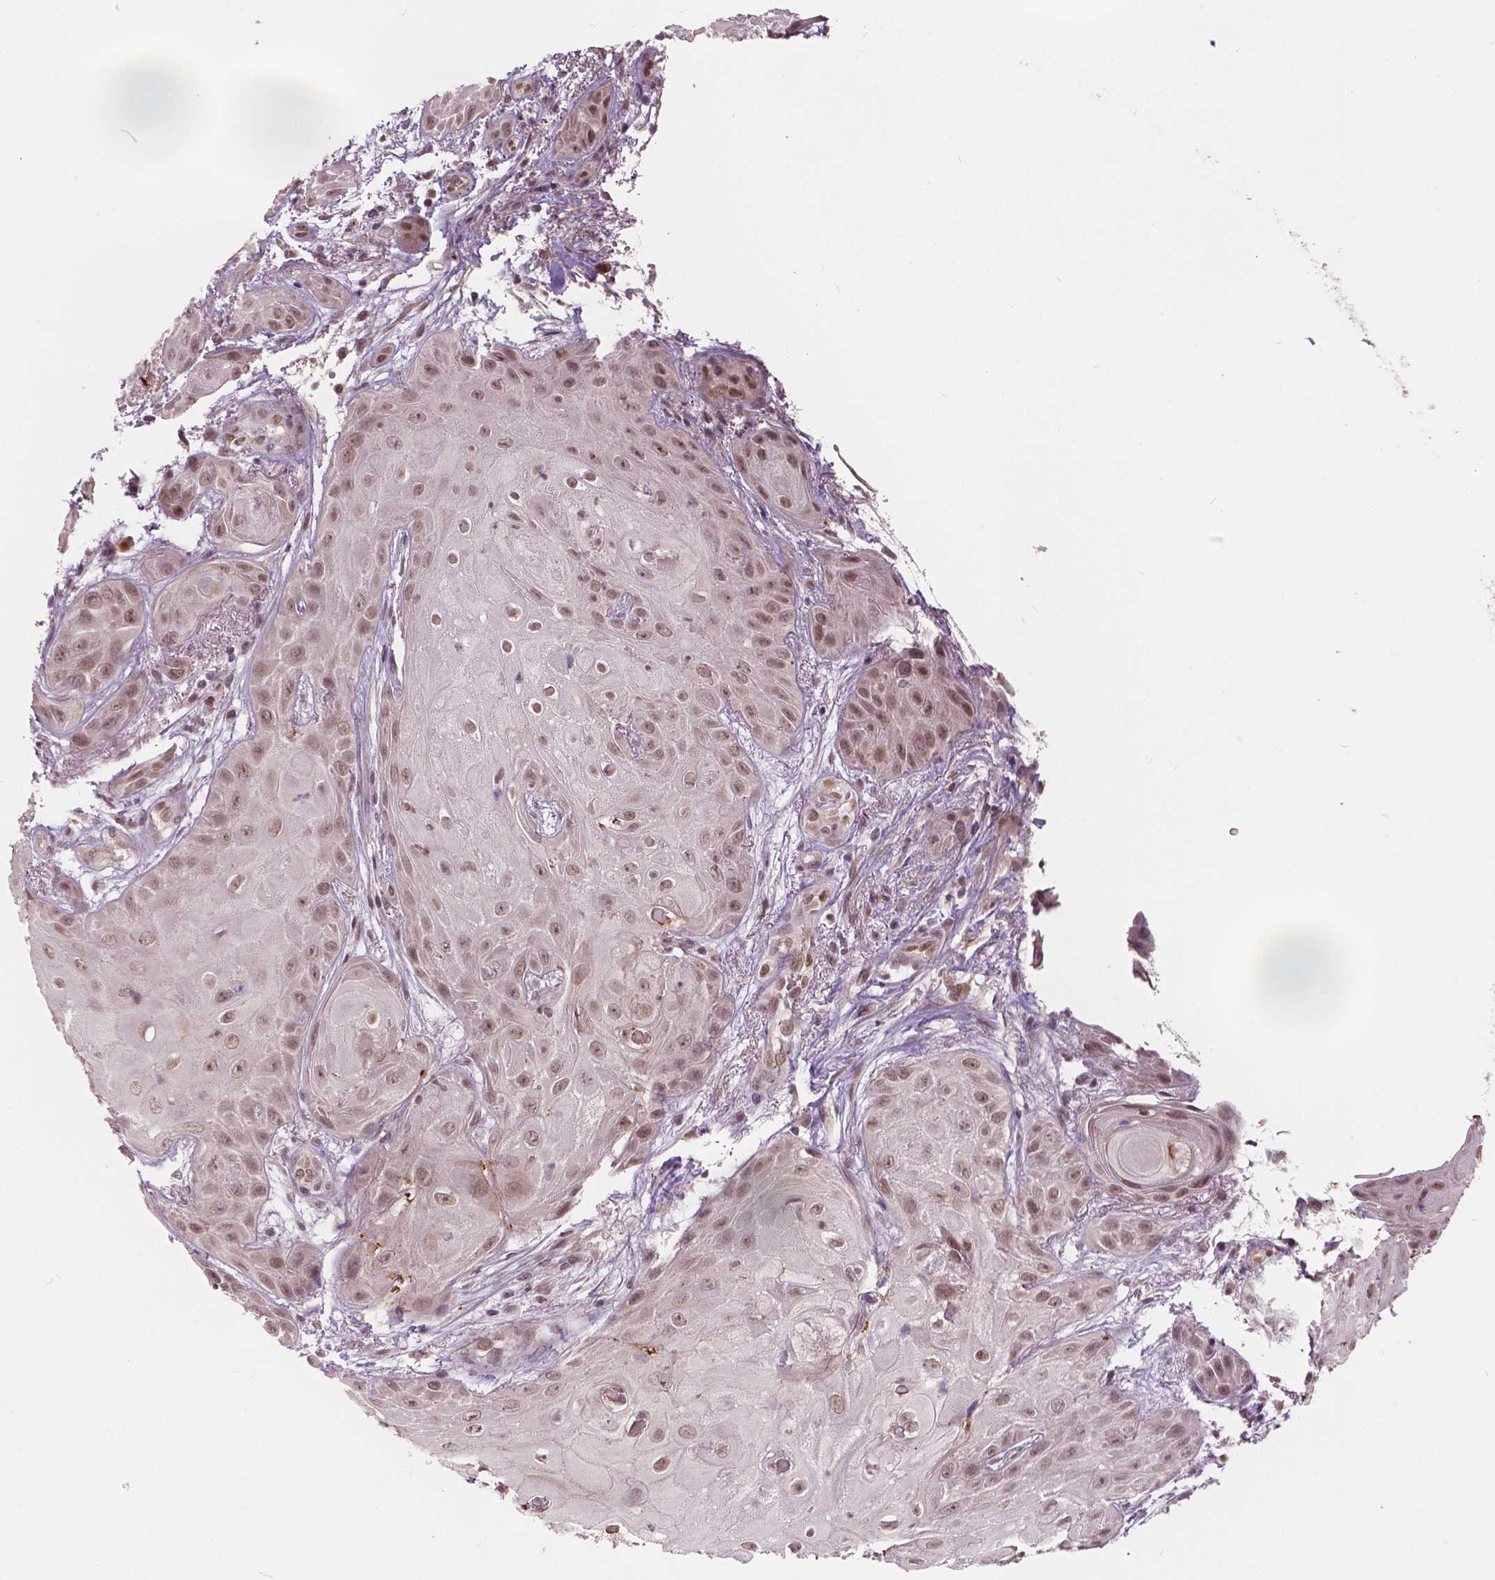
{"staining": {"intensity": "weak", "quantity": ">75%", "location": "nuclear"}, "tissue": "skin cancer", "cell_type": "Tumor cells", "image_type": "cancer", "snomed": [{"axis": "morphology", "description": "Squamous cell carcinoma, NOS"}, {"axis": "topography", "description": "Skin"}], "caption": "Protein analysis of squamous cell carcinoma (skin) tissue demonstrates weak nuclear staining in about >75% of tumor cells.", "gene": "HMBOX1", "patient": {"sex": "male", "age": 62}}